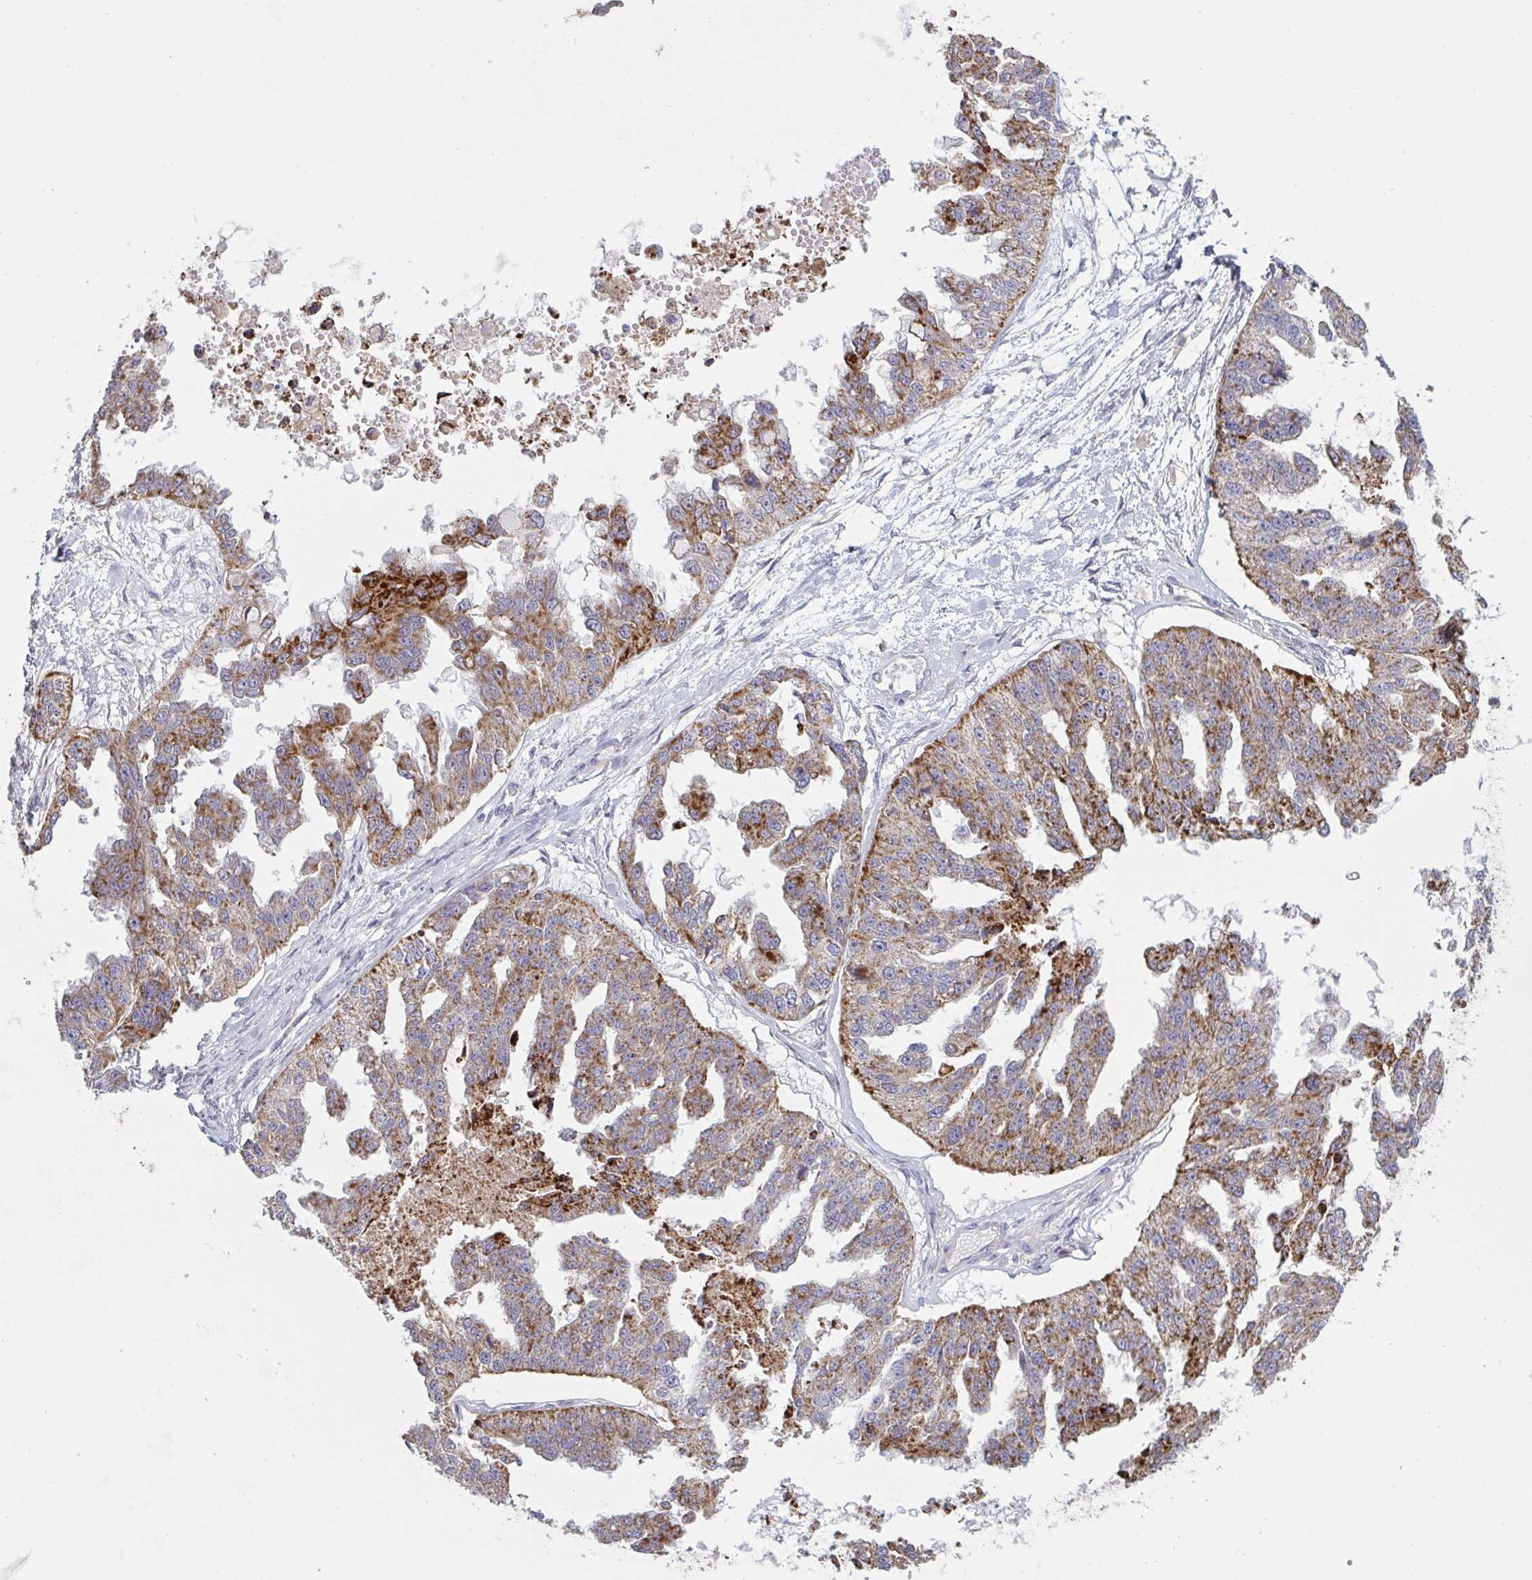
{"staining": {"intensity": "strong", "quantity": "25%-75%", "location": "cytoplasmic/membranous"}, "tissue": "ovarian cancer", "cell_type": "Tumor cells", "image_type": "cancer", "snomed": [{"axis": "morphology", "description": "Cystadenocarcinoma, serous, NOS"}, {"axis": "topography", "description": "Ovary"}], "caption": "Ovarian cancer stained with IHC reveals strong cytoplasmic/membranous positivity in approximately 25%-75% of tumor cells. The staining is performed using DAB brown chromogen to label protein expression. The nuclei are counter-stained blue using hematoxylin.", "gene": "MICOS10", "patient": {"sex": "female", "age": 58}}